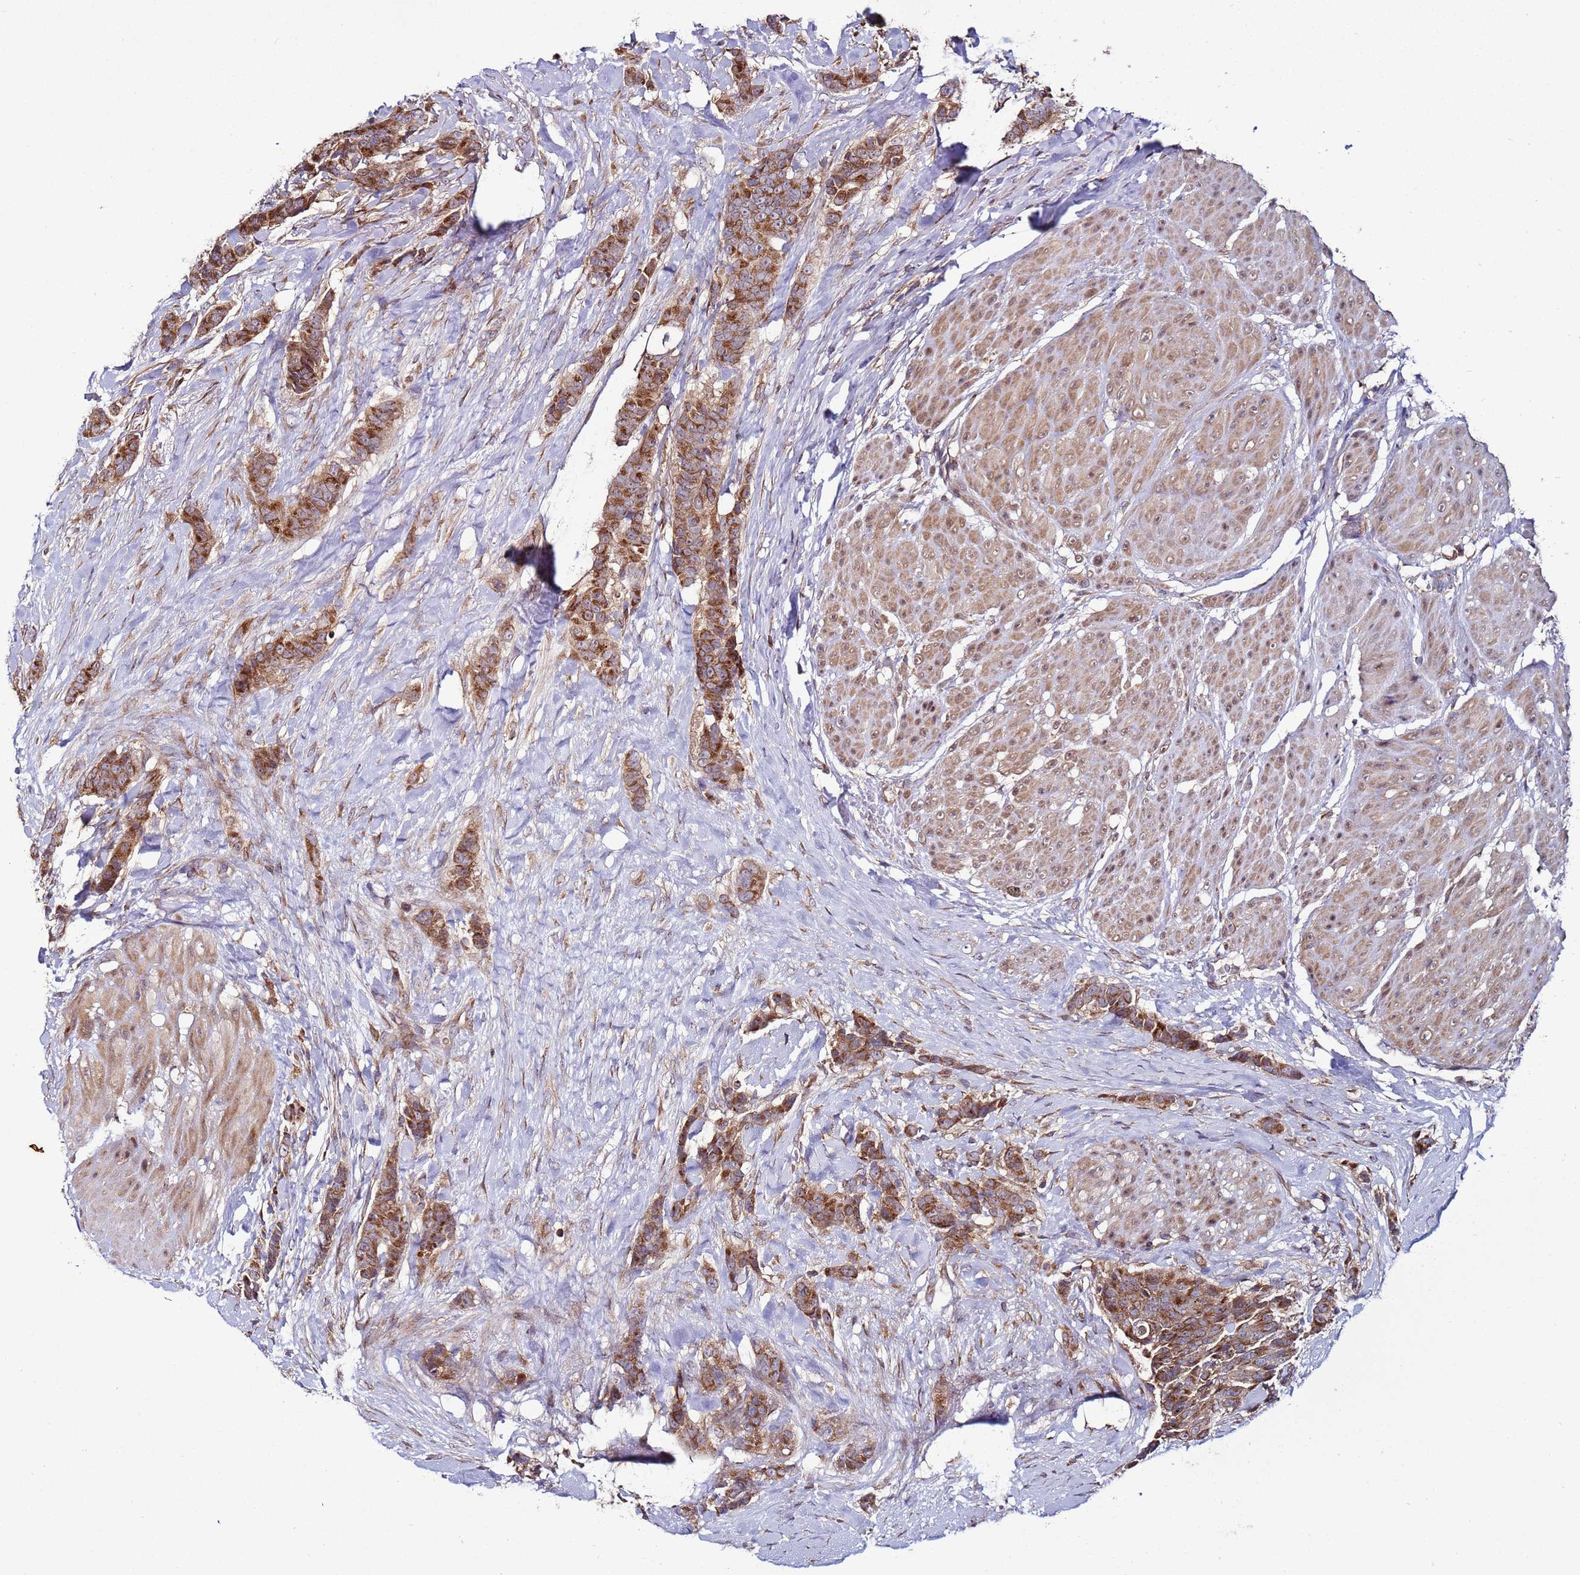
{"staining": {"intensity": "moderate", "quantity": ">75%", "location": "cytoplasmic/membranous"}, "tissue": "breast cancer", "cell_type": "Tumor cells", "image_type": "cancer", "snomed": [{"axis": "morphology", "description": "Duct carcinoma"}, {"axis": "topography", "description": "Breast"}], "caption": "About >75% of tumor cells in breast cancer (invasive ductal carcinoma) demonstrate moderate cytoplasmic/membranous protein expression as visualized by brown immunohistochemical staining.", "gene": "TMEM176B", "patient": {"sex": "female", "age": 40}}